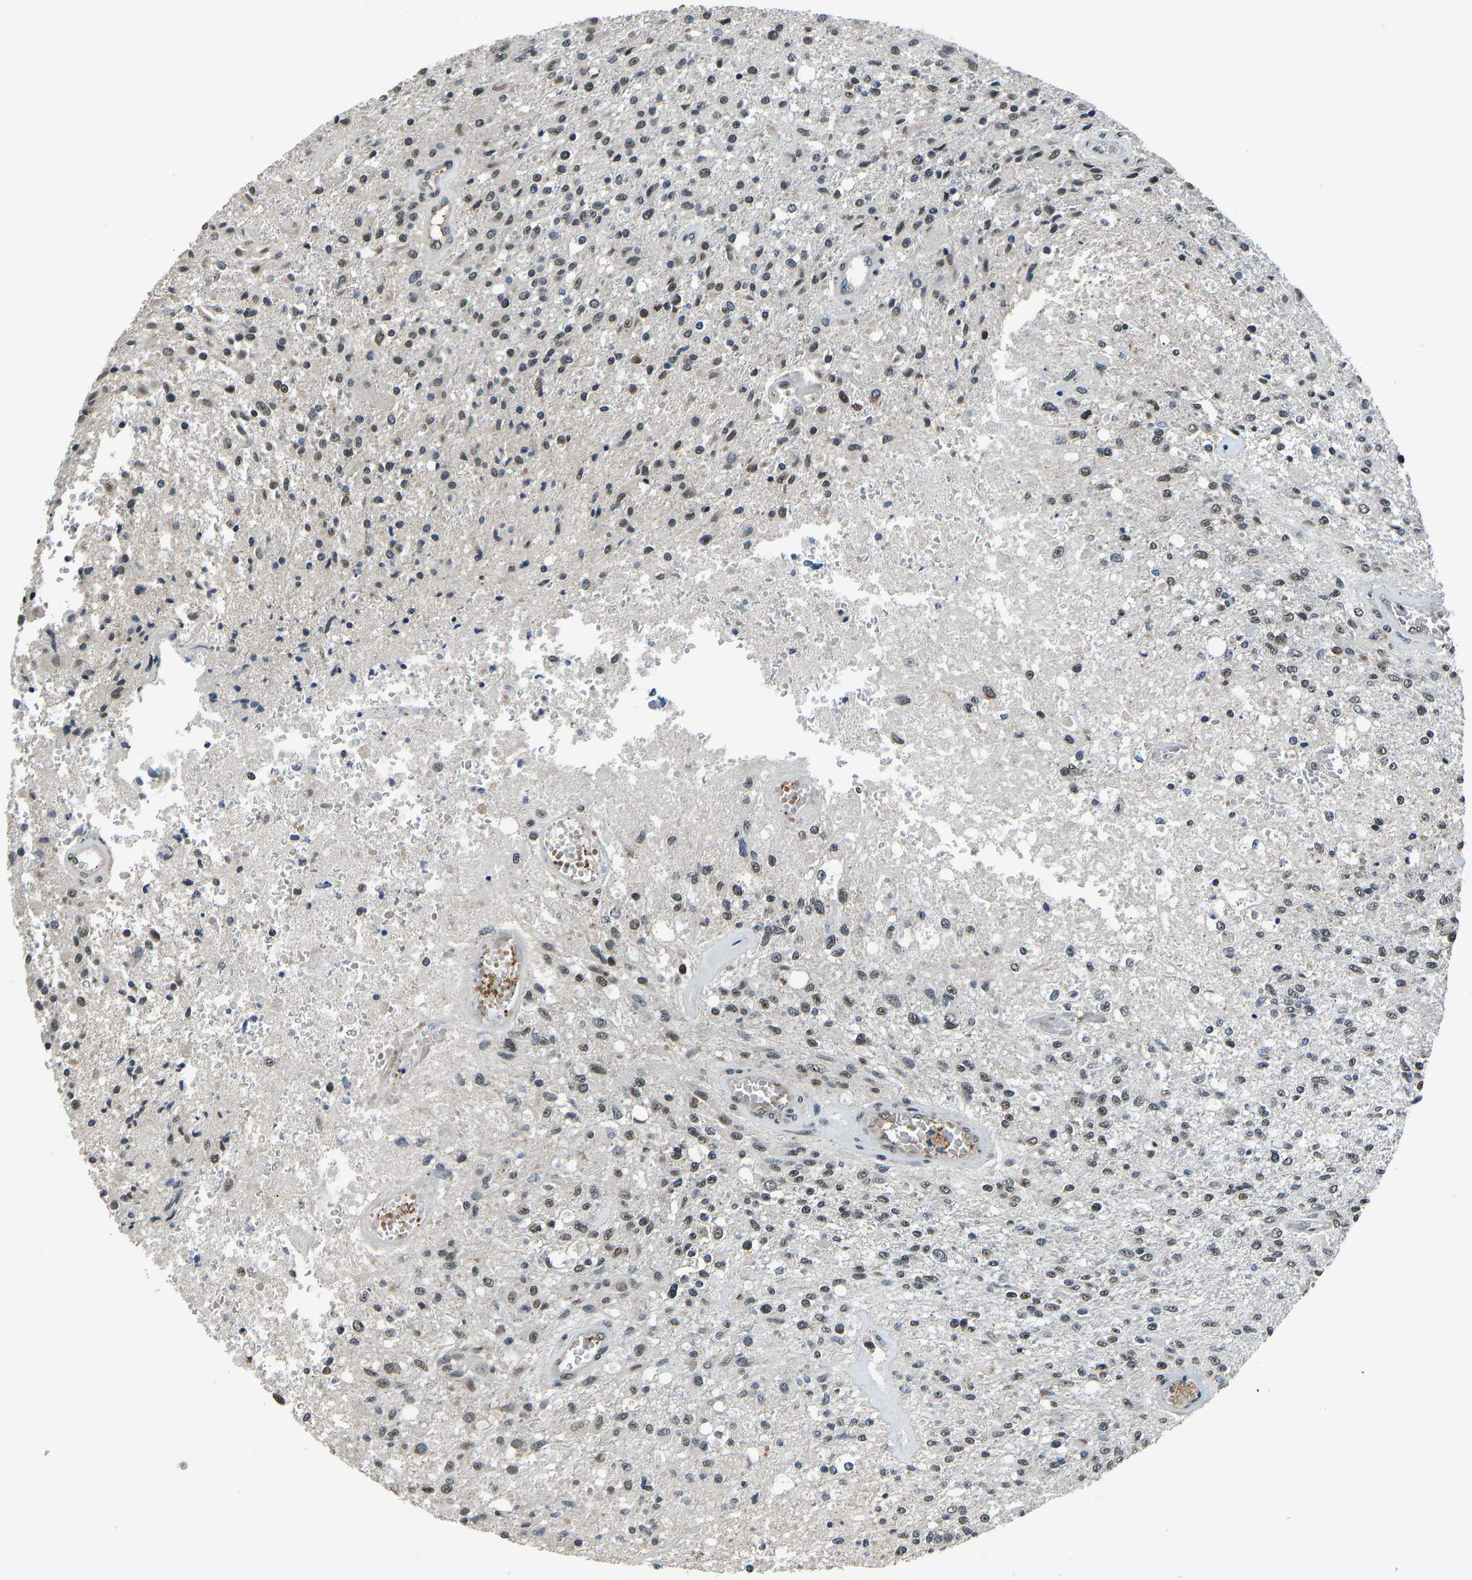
{"staining": {"intensity": "weak", "quantity": "25%-75%", "location": "nuclear"}, "tissue": "glioma", "cell_type": "Tumor cells", "image_type": "cancer", "snomed": [{"axis": "morphology", "description": "Normal tissue, NOS"}, {"axis": "morphology", "description": "Glioma, malignant, High grade"}, {"axis": "topography", "description": "Cerebral cortex"}], "caption": "Immunohistochemical staining of human malignant high-grade glioma demonstrates low levels of weak nuclear expression in approximately 25%-75% of tumor cells.", "gene": "FOS", "patient": {"sex": "male", "age": 77}}